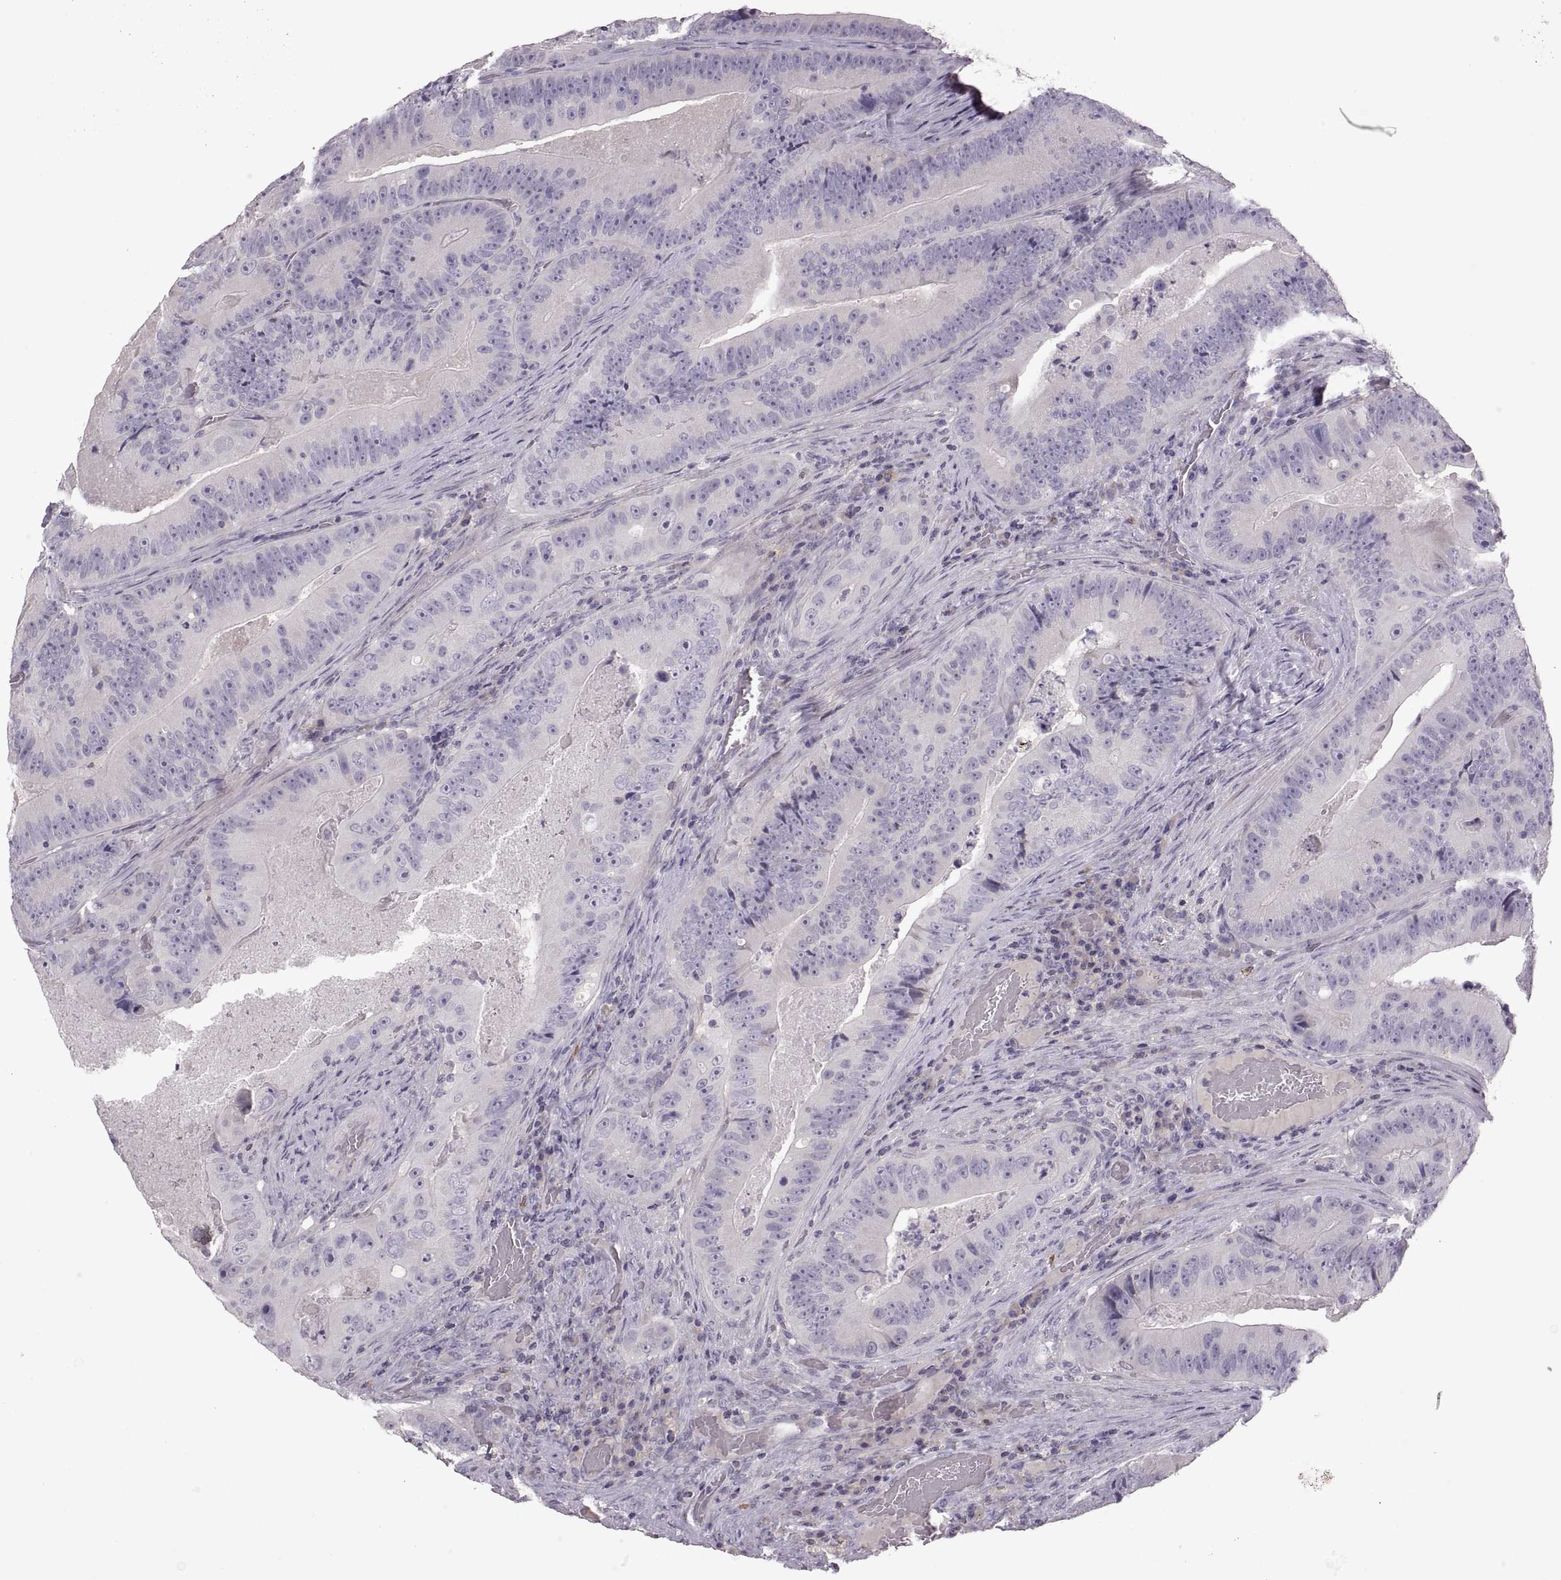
{"staining": {"intensity": "negative", "quantity": "none", "location": "none"}, "tissue": "colorectal cancer", "cell_type": "Tumor cells", "image_type": "cancer", "snomed": [{"axis": "morphology", "description": "Adenocarcinoma, NOS"}, {"axis": "topography", "description": "Colon"}], "caption": "A high-resolution photomicrograph shows immunohistochemistry (IHC) staining of colorectal cancer, which reveals no significant expression in tumor cells.", "gene": "WFDC8", "patient": {"sex": "female", "age": 86}}